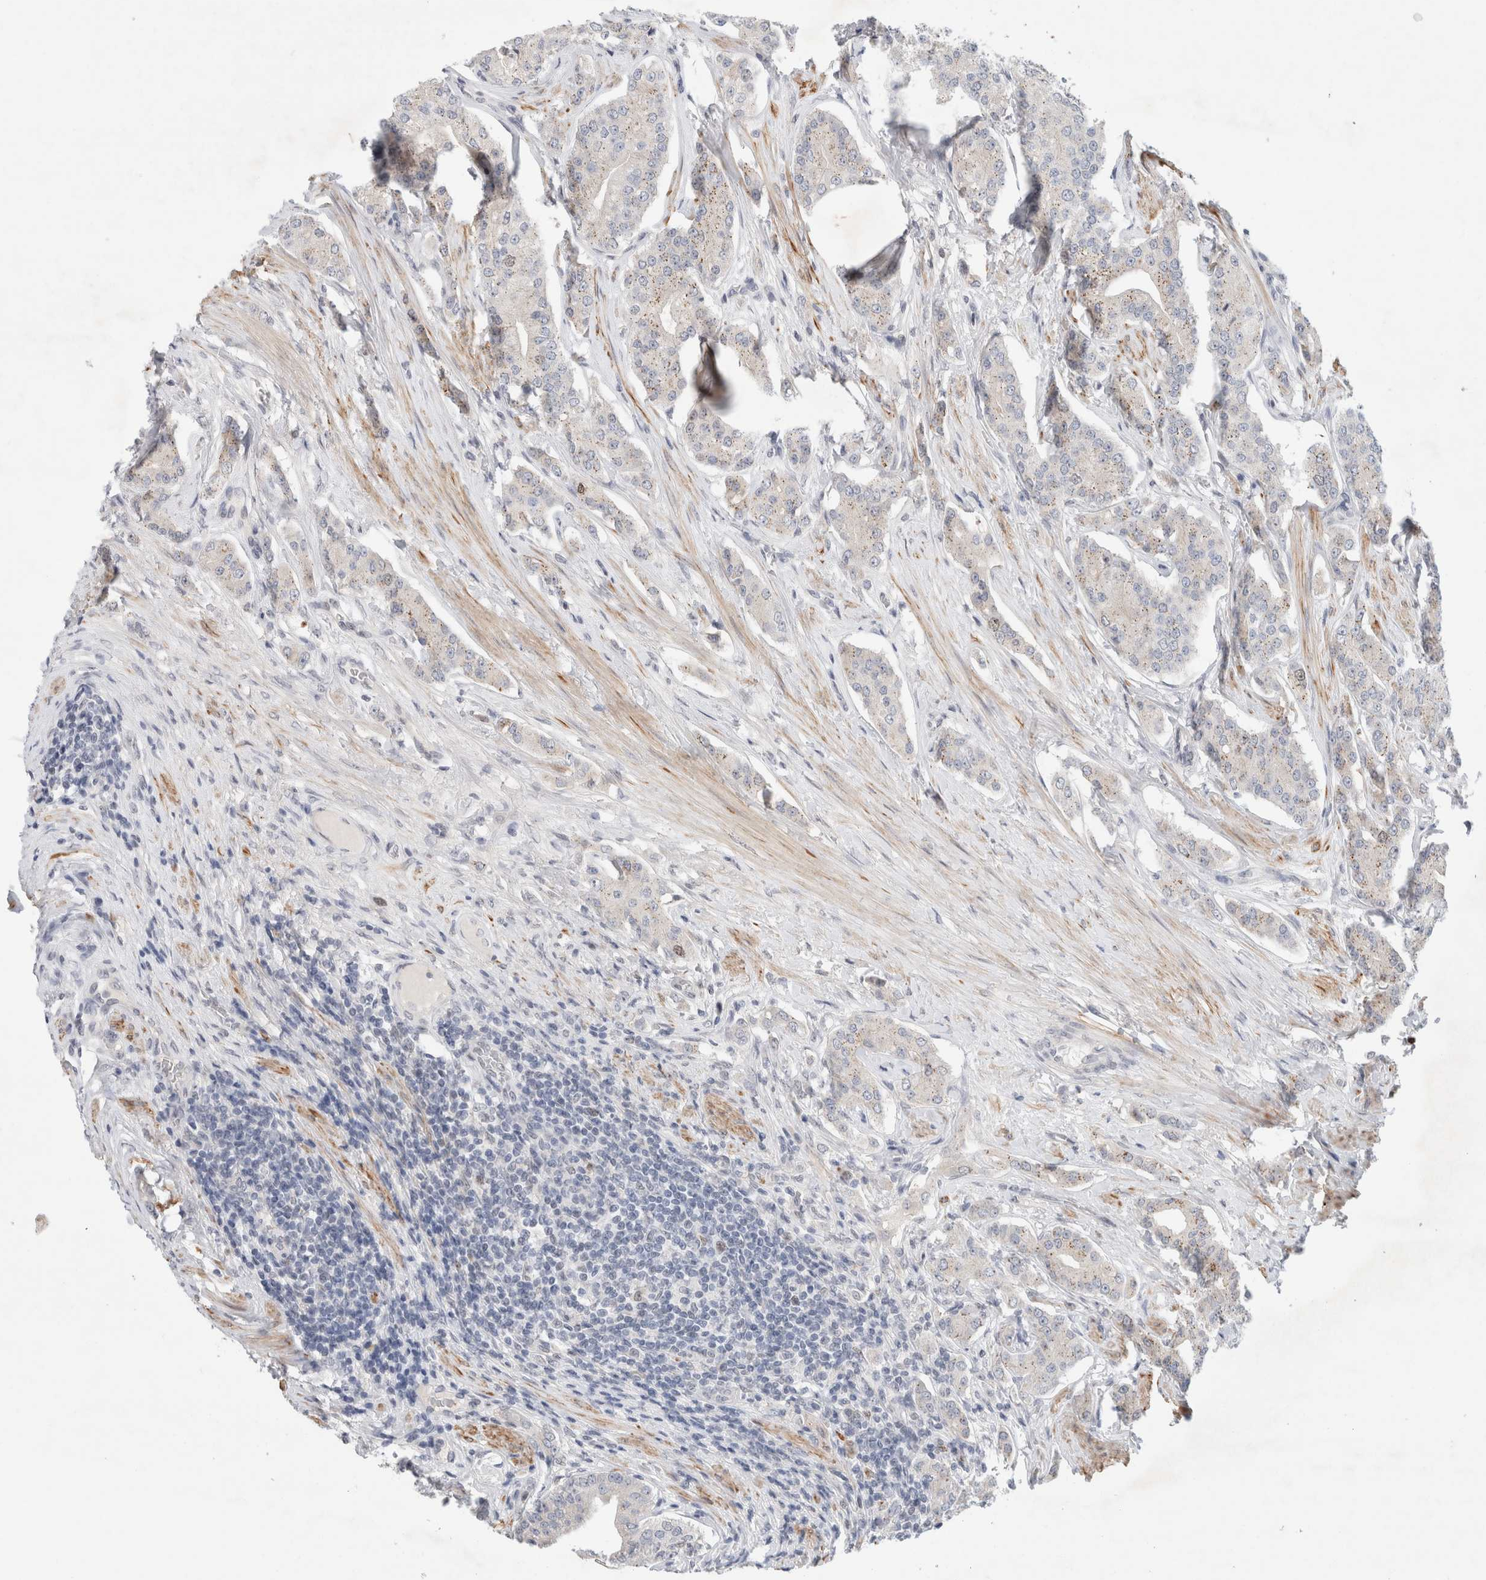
{"staining": {"intensity": "negative", "quantity": "none", "location": "none"}, "tissue": "prostate cancer", "cell_type": "Tumor cells", "image_type": "cancer", "snomed": [{"axis": "morphology", "description": "Adenocarcinoma, High grade"}, {"axis": "topography", "description": "Prostate"}], "caption": "A micrograph of human prostate cancer is negative for staining in tumor cells.", "gene": "KNL1", "patient": {"sex": "male", "age": 71}}